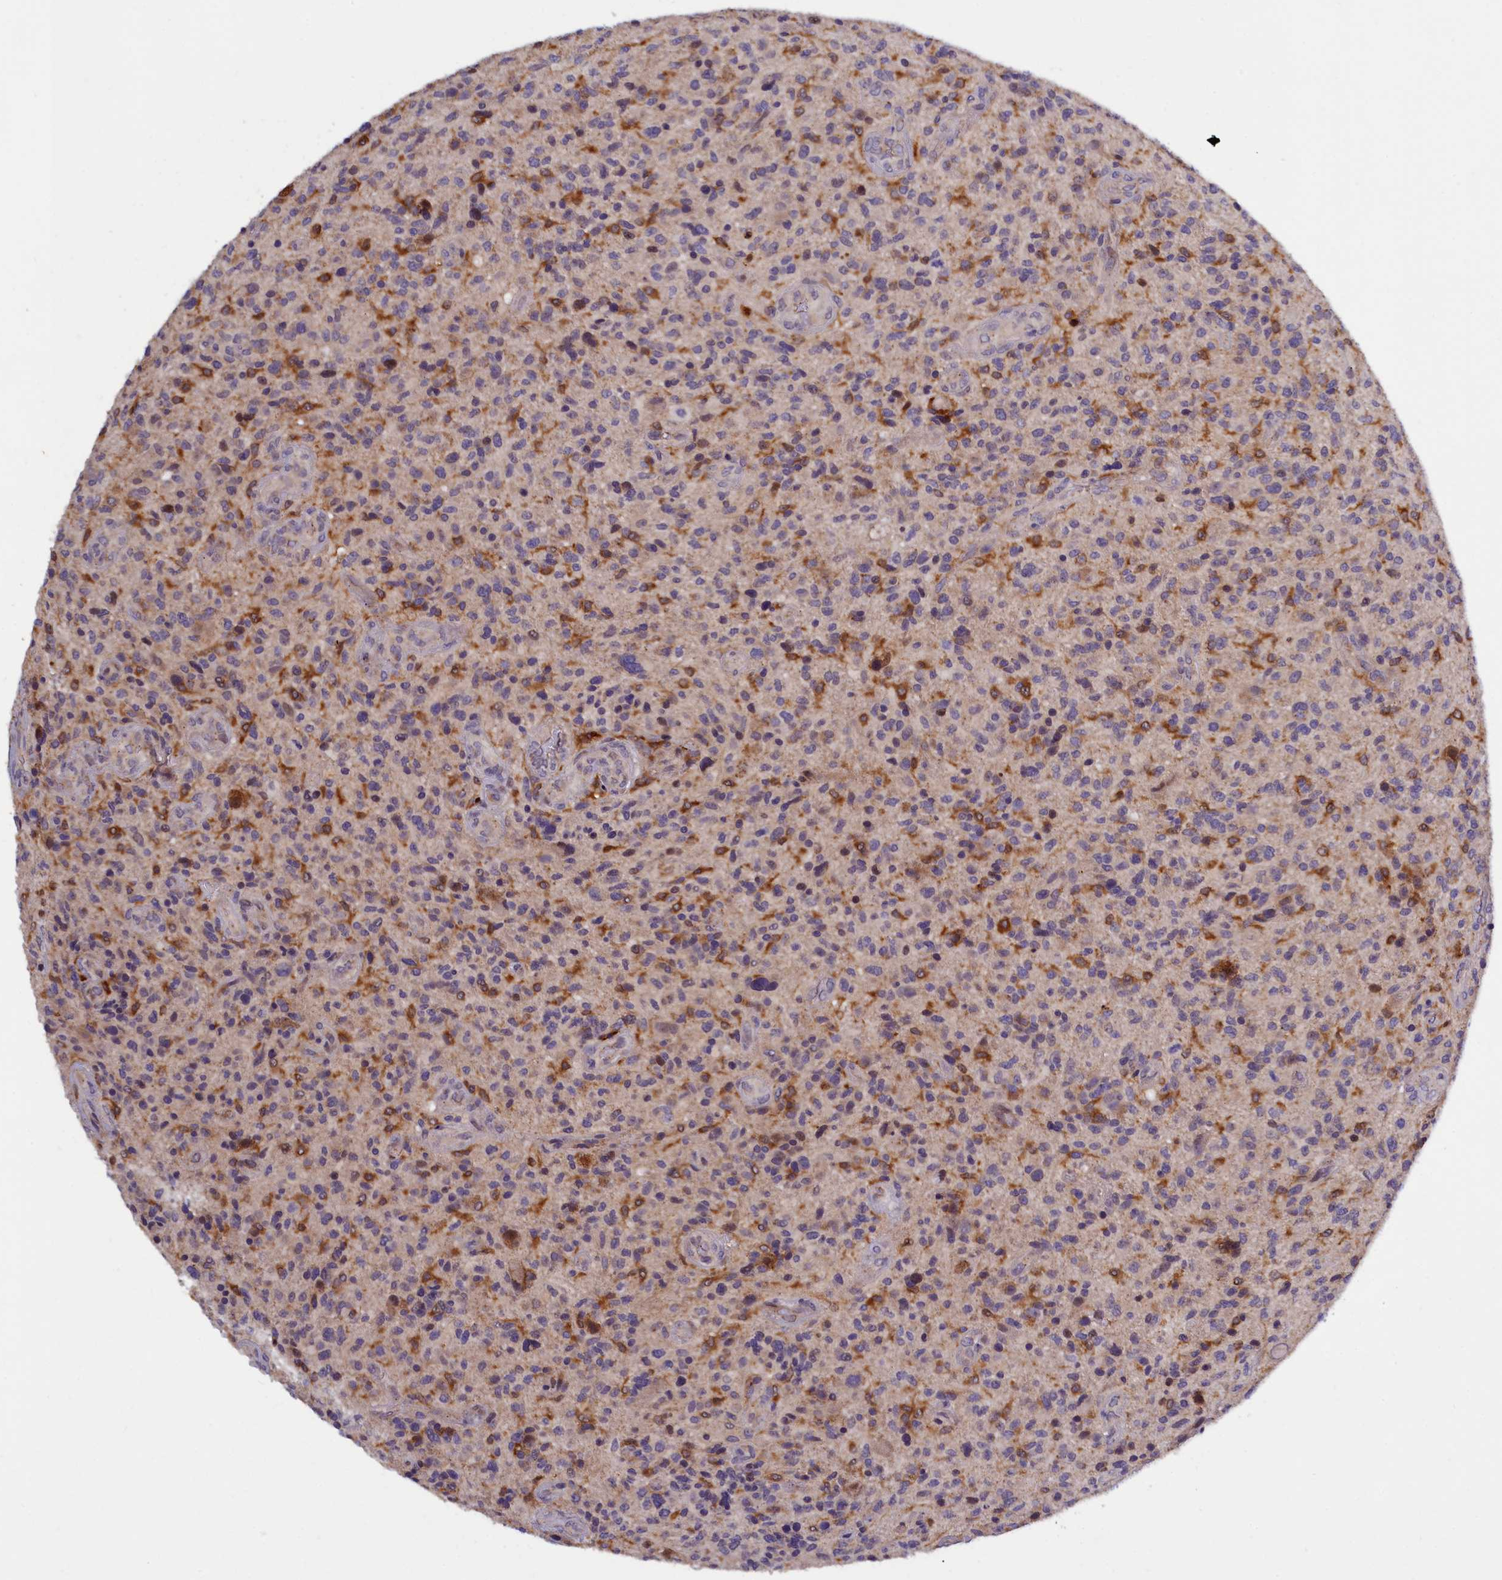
{"staining": {"intensity": "moderate", "quantity": "<25%", "location": "cytoplasmic/membranous"}, "tissue": "glioma", "cell_type": "Tumor cells", "image_type": "cancer", "snomed": [{"axis": "morphology", "description": "Glioma, malignant, High grade"}, {"axis": "topography", "description": "Brain"}], "caption": "A histopathology image of human glioma stained for a protein exhibits moderate cytoplasmic/membranous brown staining in tumor cells.", "gene": "NAIP", "patient": {"sex": "male", "age": 47}}